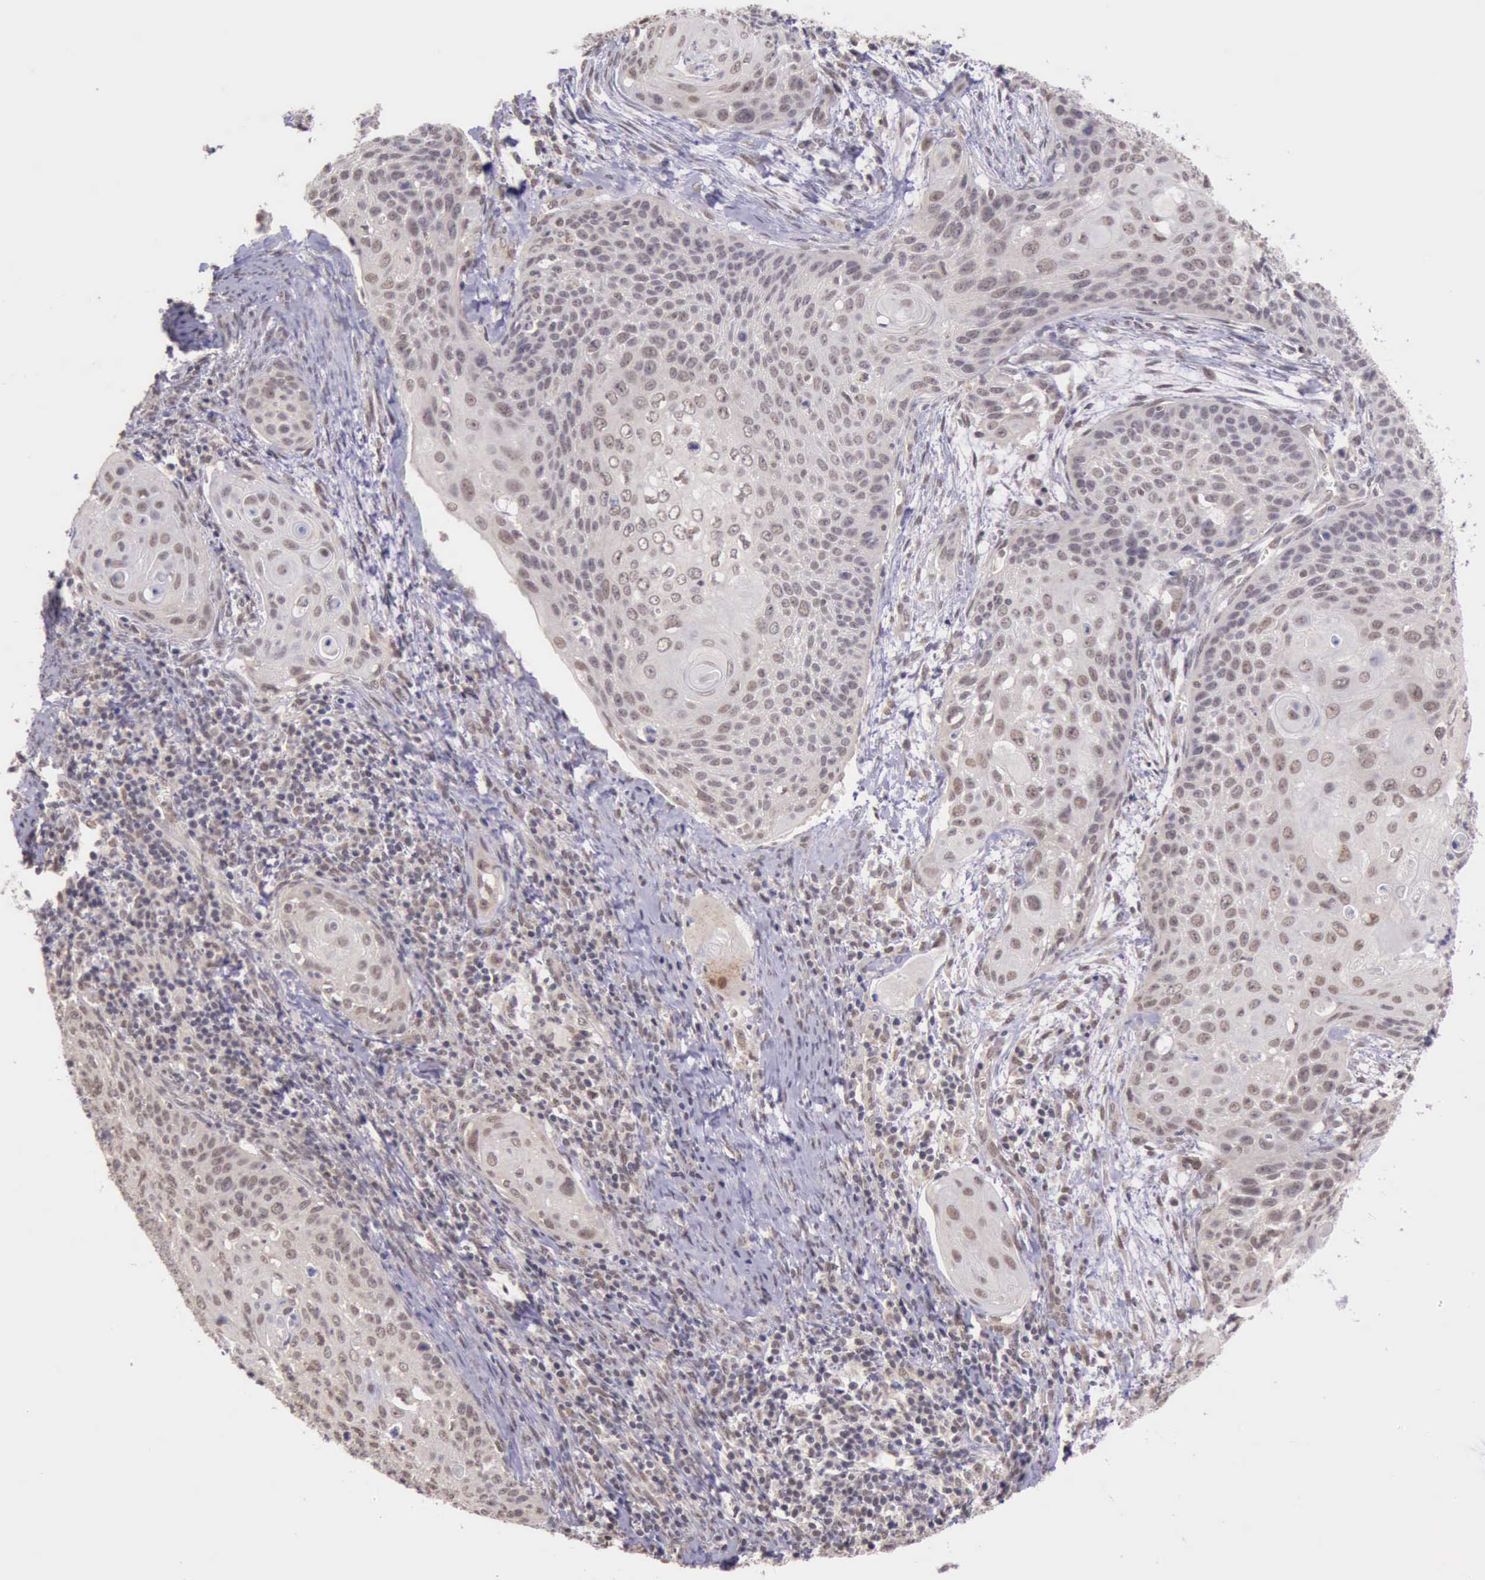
{"staining": {"intensity": "moderate", "quantity": ">75%", "location": "nuclear"}, "tissue": "cervical cancer", "cell_type": "Tumor cells", "image_type": "cancer", "snomed": [{"axis": "morphology", "description": "Squamous cell carcinoma, NOS"}, {"axis": "topography", "description": "Cervix"}], "caption": "Immunohistochemistry (IHC) histopathology image of neoplastic tissue: cervical squamous cell carcinoma stained using immunohistochemistry (IHC) shows medium levels of moderate protein expression localized specifically in the nuclear of tumor cells, appearing as a nuclear brown color.", "gene": "PRPF39", "patient": {"sex": "female", "age": 33}}